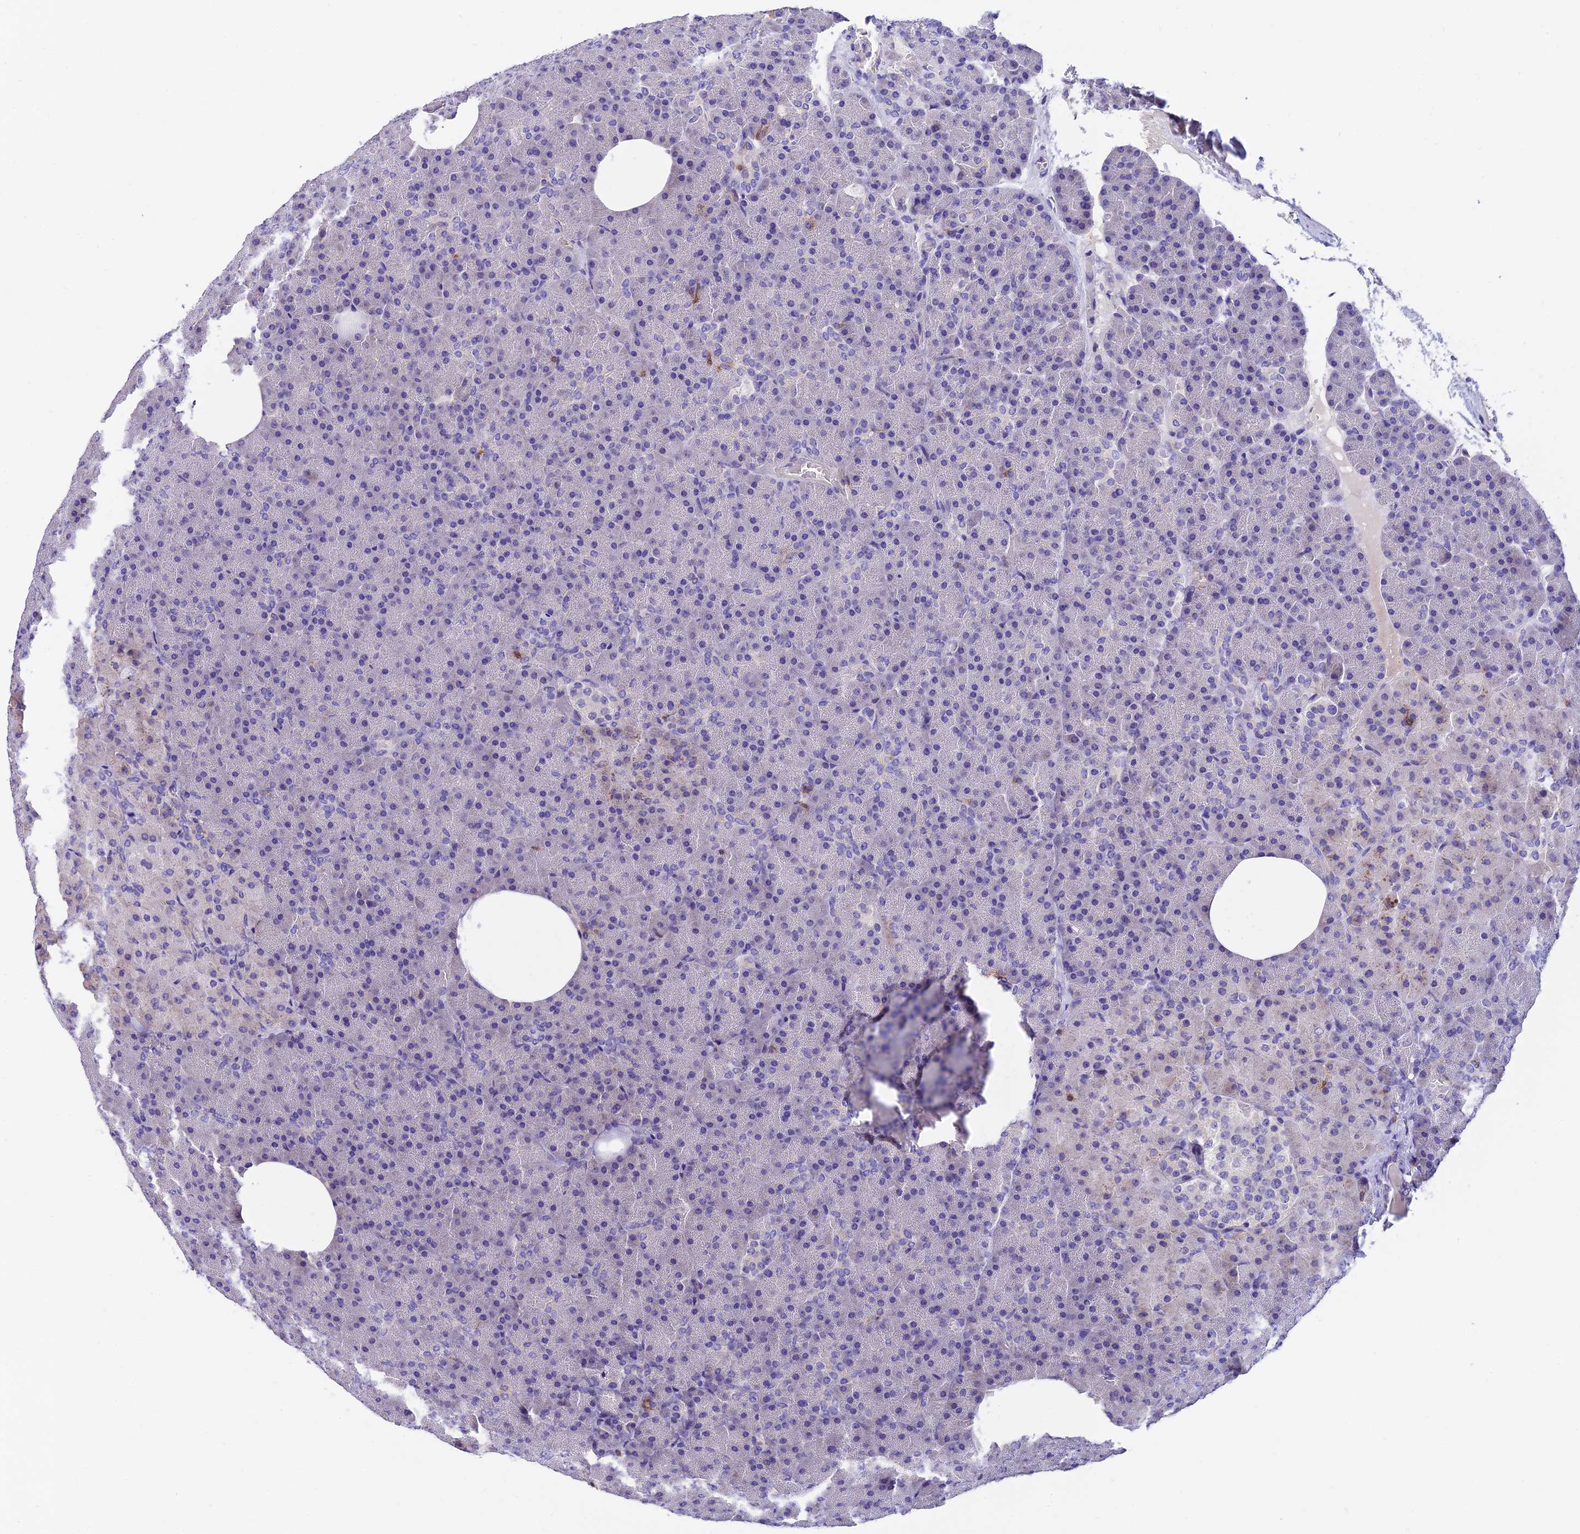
{"staining": {"intensity": "negative", "quantity": "none", "location": "none"}, "tissue": "pancreas", "cell_type": "Exocrine glandular cells", "image_type": "normal", "snomed": [{"axis": "morphology", "description": "Normal tissue, NOS"}, {"axis": "morphology", "description": "Carcinoid, malignant, NOS"}, {"axis": "topography", "description": "Pancreas"}], "caption": "This is an immunohistochemistry histopathology image of unremarkable human pancreas. There is no expression in exocrine glandular cells.", "gene": "LPXN", "patient": {"sex": "female", "age": 35}}